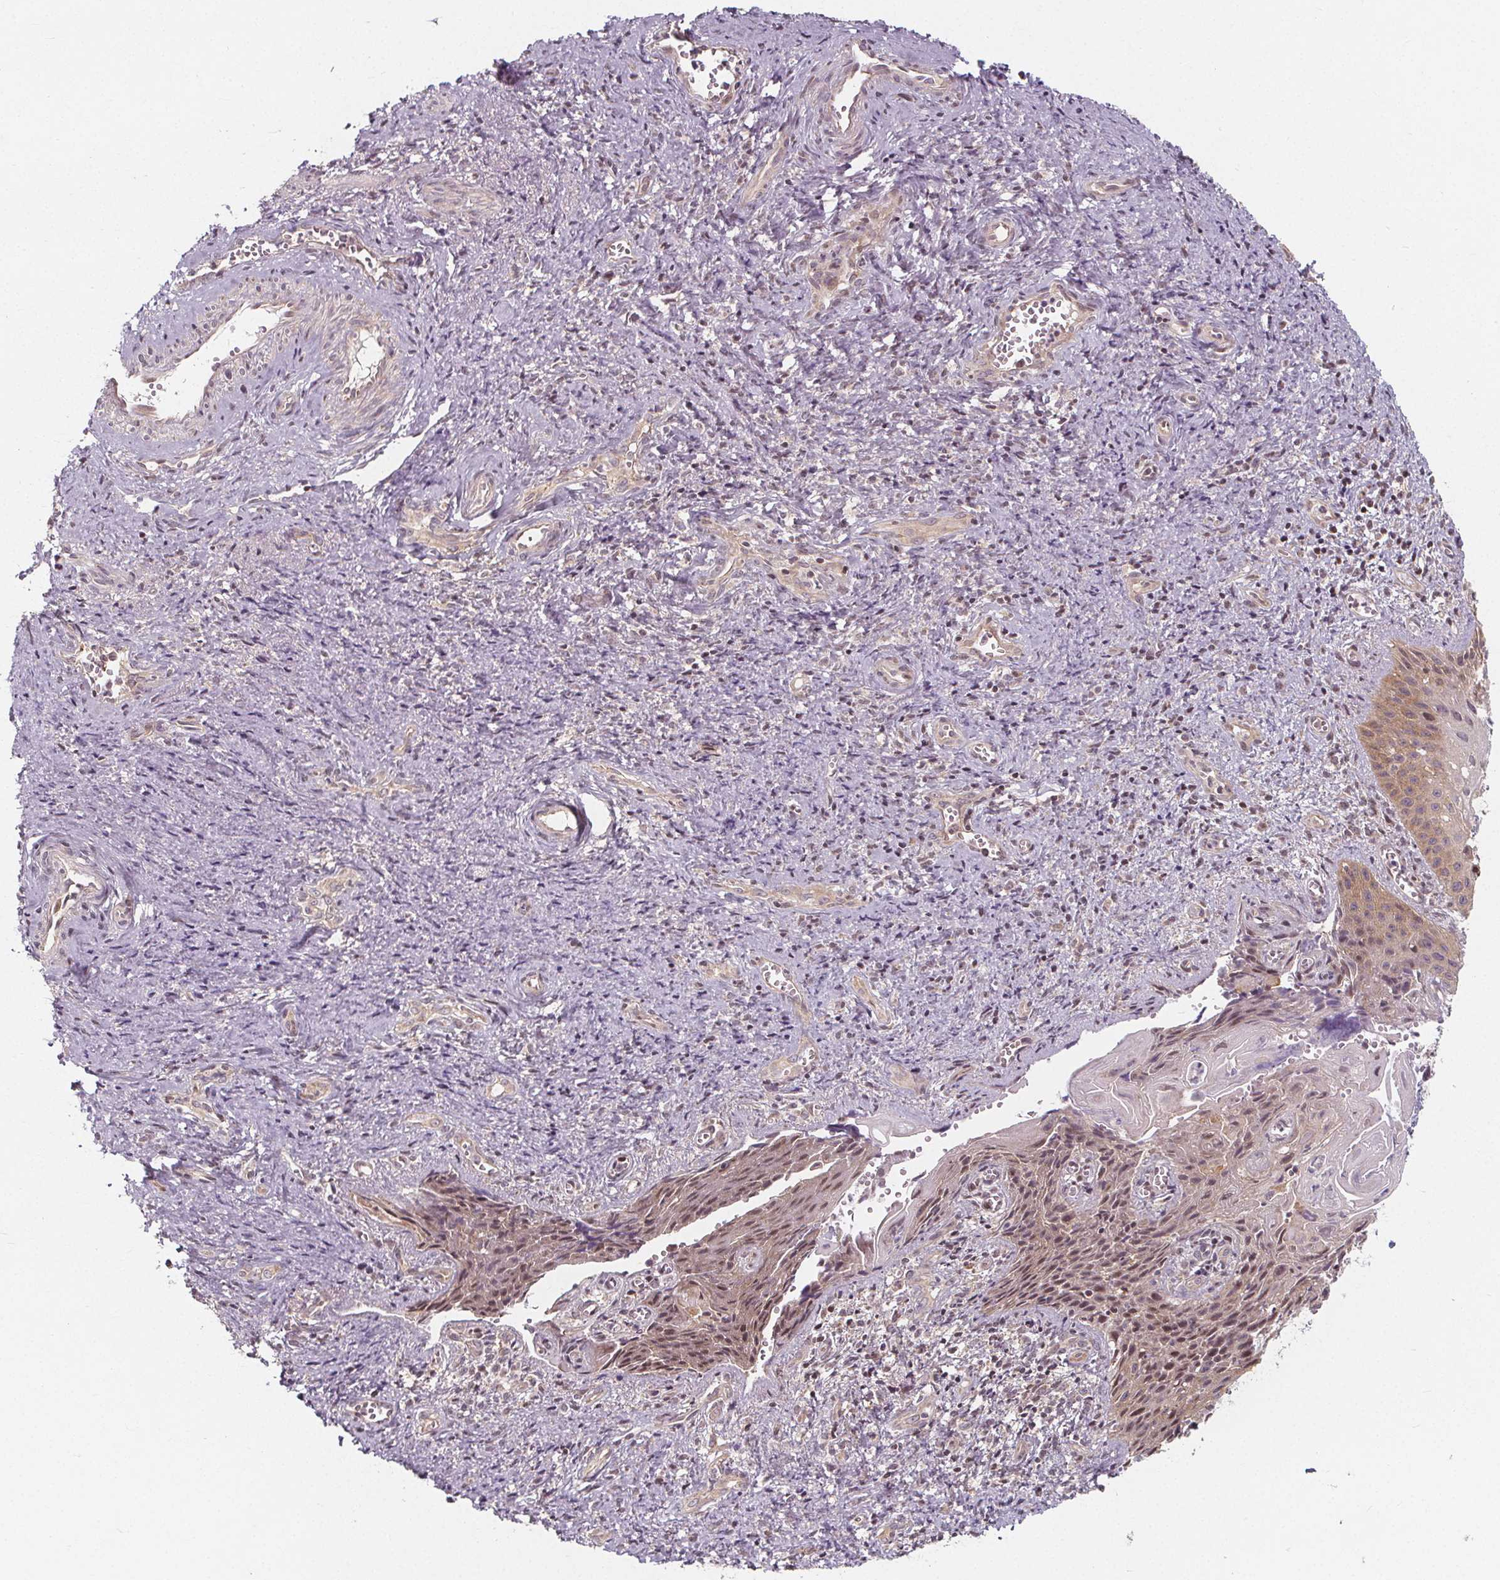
{"staining": {"intensity": "weak", "quantity": ">75%", "location": "nuclear"}, "tissue": "cervical cancer", "cell_type": "Tumor cells", "image_type": "cancer", "snomed": [{"axis": "morphology", "description": "Squamous cell carcinoma, NOS"}, {"axis": "topography", "description": "Cervix"}], "caption": "Immunohistochemical staining of squamous cell carcinoma (cervical) displays weak nuclear protein expression in about >75% of tumor cells. (DAB = brown stain, brightfield microscopy at high magnification).", "gene": "AKT1S1", "patient": {"sex": "female", "age": 30}}